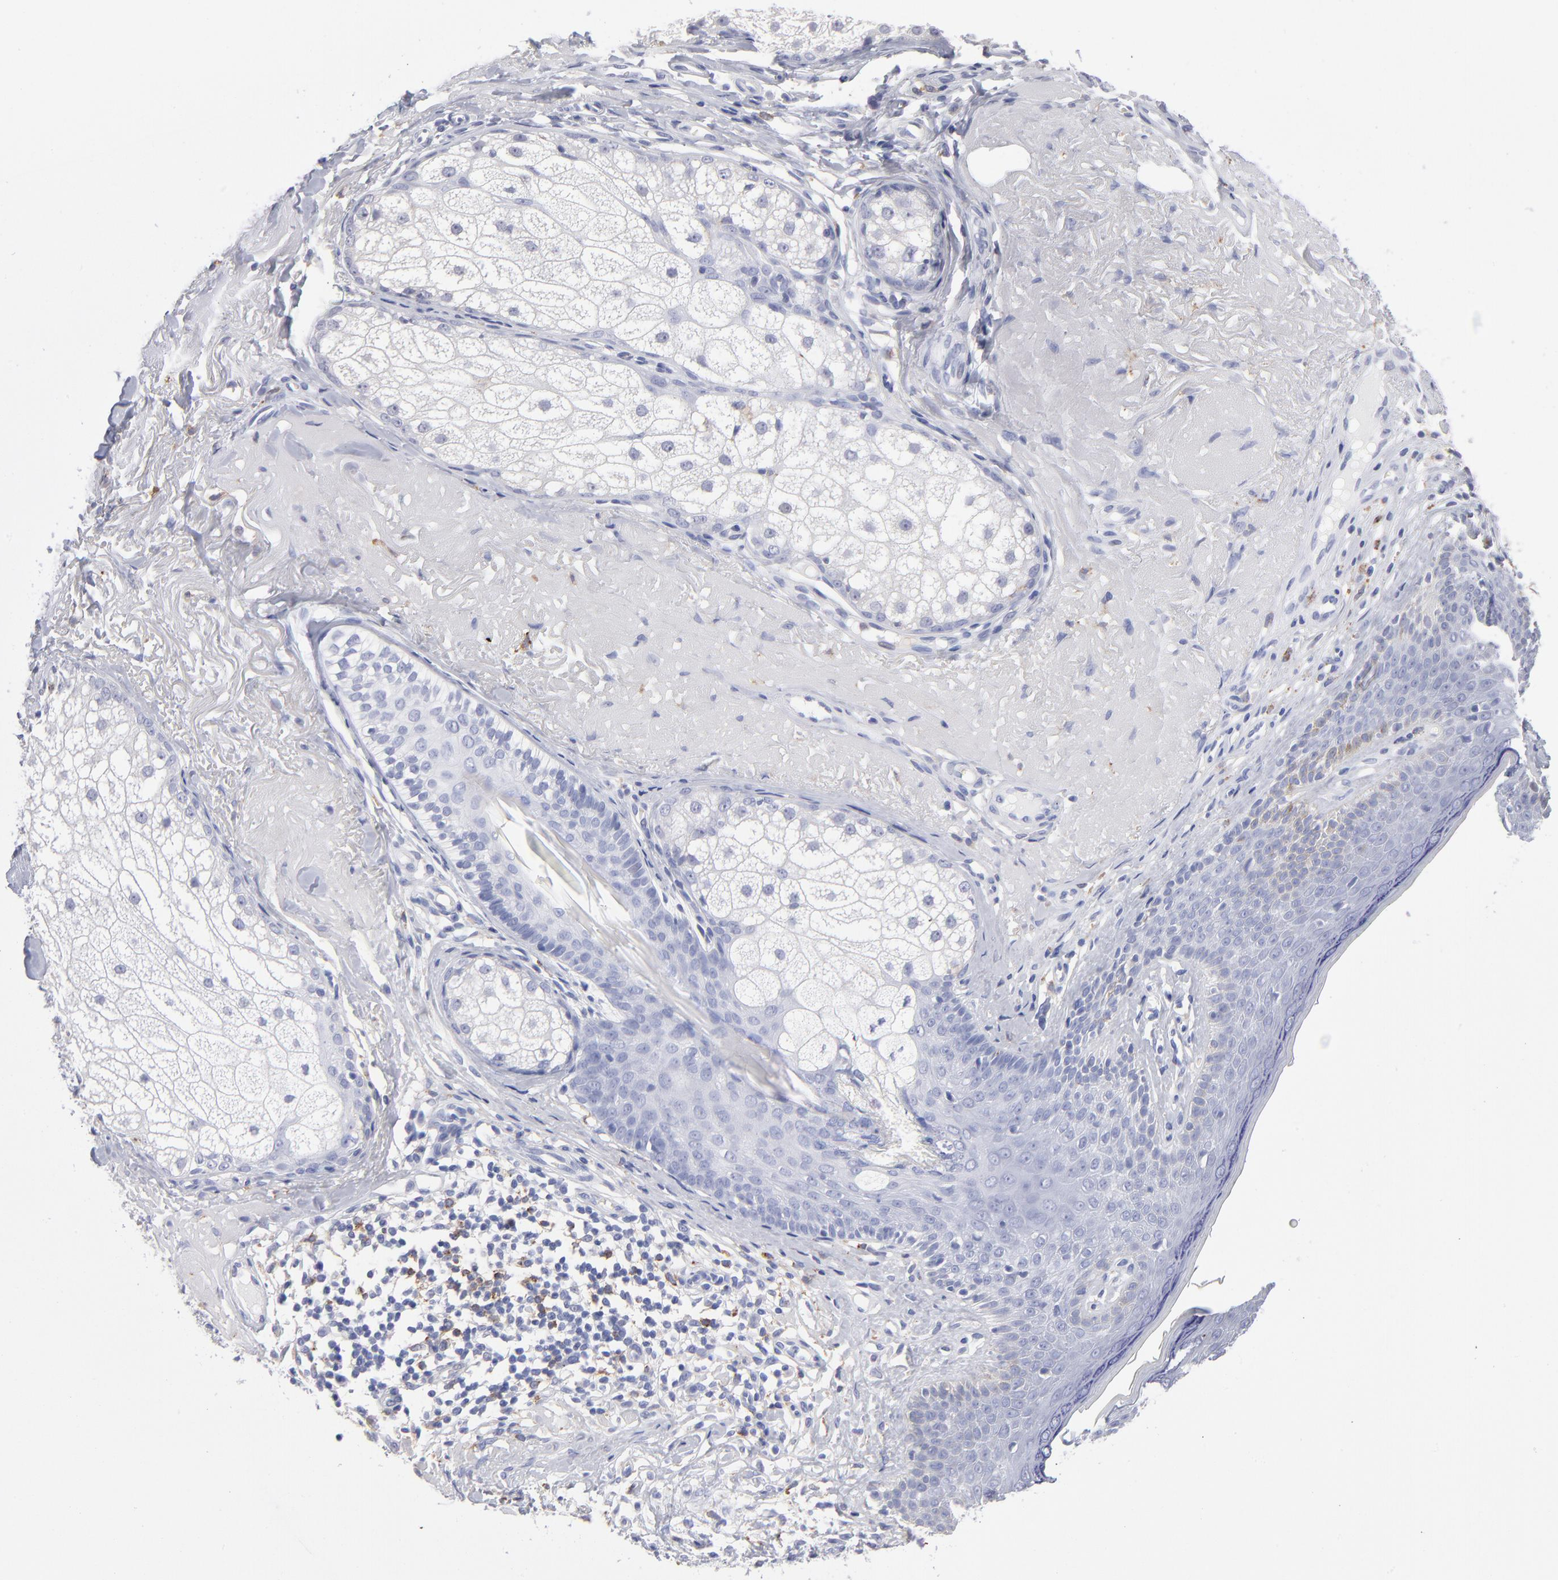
{"staining": {"intensity": "negative", "quantity": "none", "location": "none"}, "tissue": "skin cancer", "cell_type": "Tumor cells", "image_type": "cancer", "snomed": [{"axis": "morphology", "description": "Basal cell carcinoma"}, {"axis": "topography", "description": "Skin"}], "caption": "Histopathology image shows no protein expression in tumor cells of skin basal cell carcinoma tissue.", "gene": "CD180", "patient": {"sex": "male", "age": 74}}